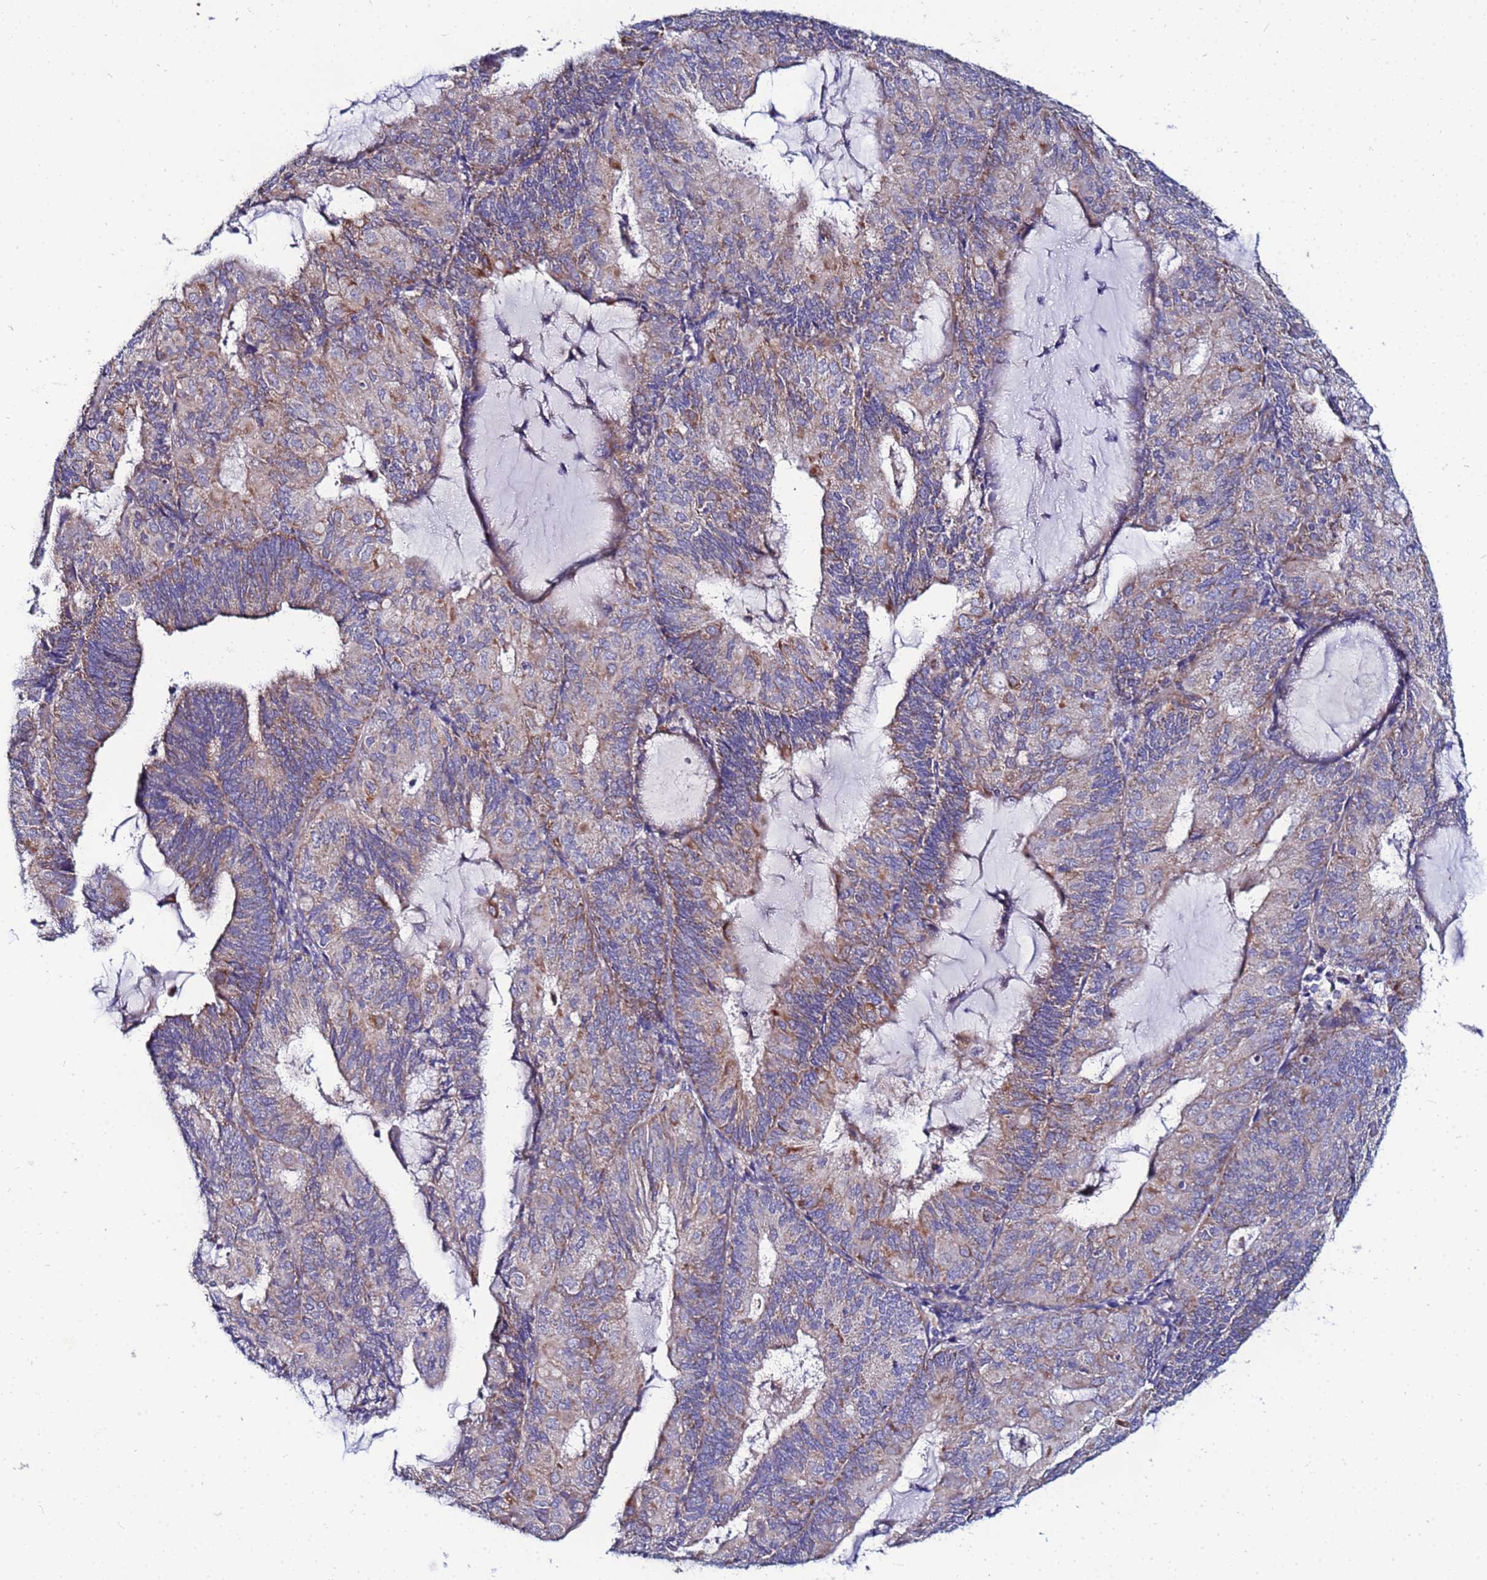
{"staining": {"intensity": "weak", "quantity": "25%-75%", "location": "cytoplasmic/membranous"}, "tissue": "endometrial cancer", "cell_type": "Tumor cells", "image_type": "cancer", "snomed": [{"axis": "morphology", "description": "Adenocarcinoma, NOS"}, {"axis": "topography", "description": "Endometrium"}], "caption": "The image displays a brown stain indicating the presence of a protein in the cytoplasmic/membranous of tumor cells in endometrial adenocarcinoma.", "gene": "FAHD2A", "patient": {"sex": "female", "age": 81}}